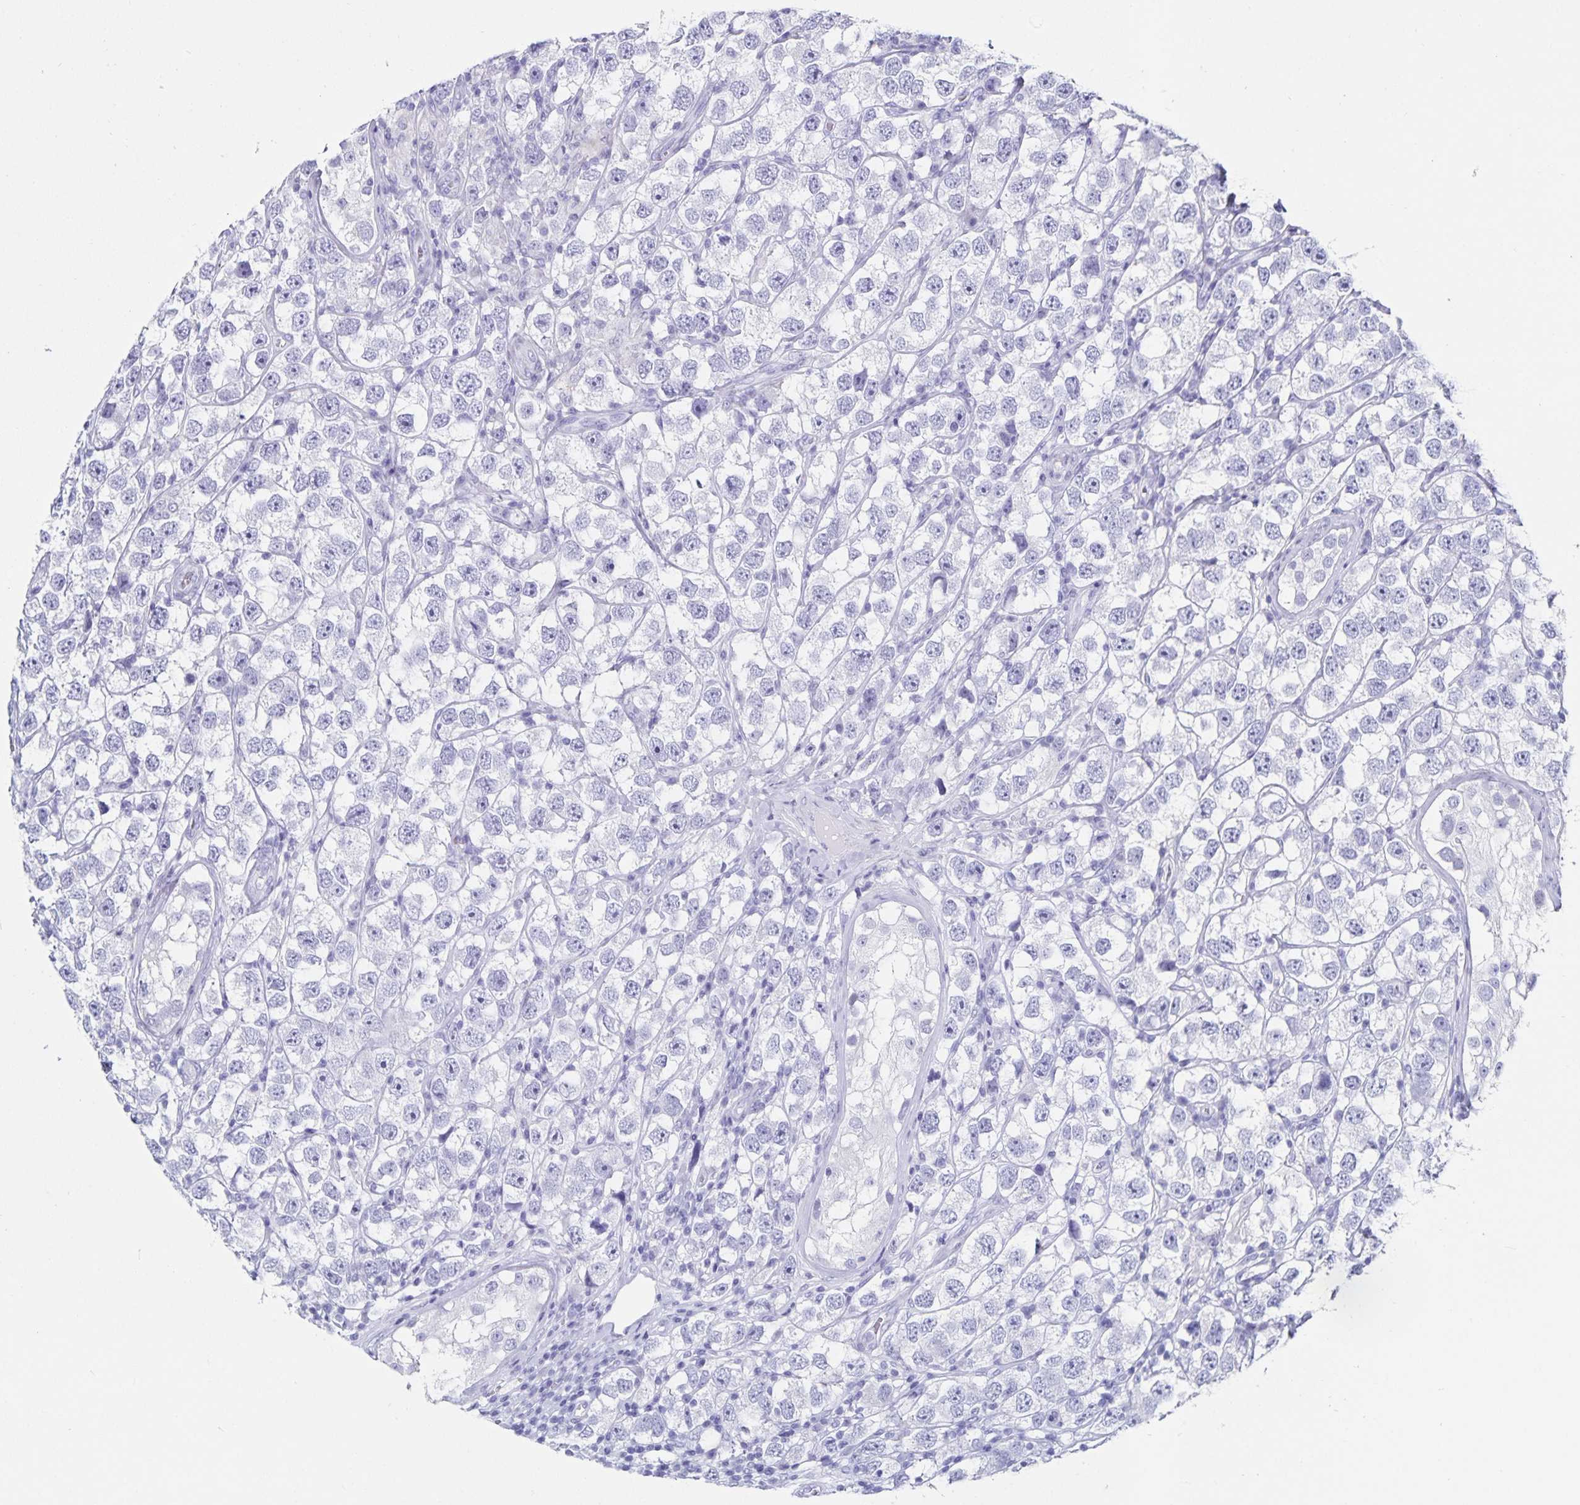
{"staining": {"intensity": "negative", "quantity": "none", "location": "none"}, "tissue": "testis cancer", "cell_type": "Tumor cells", "image_type": "cancer", "snomed": [{"axis": "morphology", "description": "Seminoma, NOS"}, {"axis": "topography", "description": "Testis"}], "caption": "Tumor cells show no significant positivity in seminoma (testis). (DAB immunohistochemistry (IHC) visualized using brightfield microscopy, high magnification).", "gene": "C19orf73", "patient": {"sex": "male", "age": 26}}